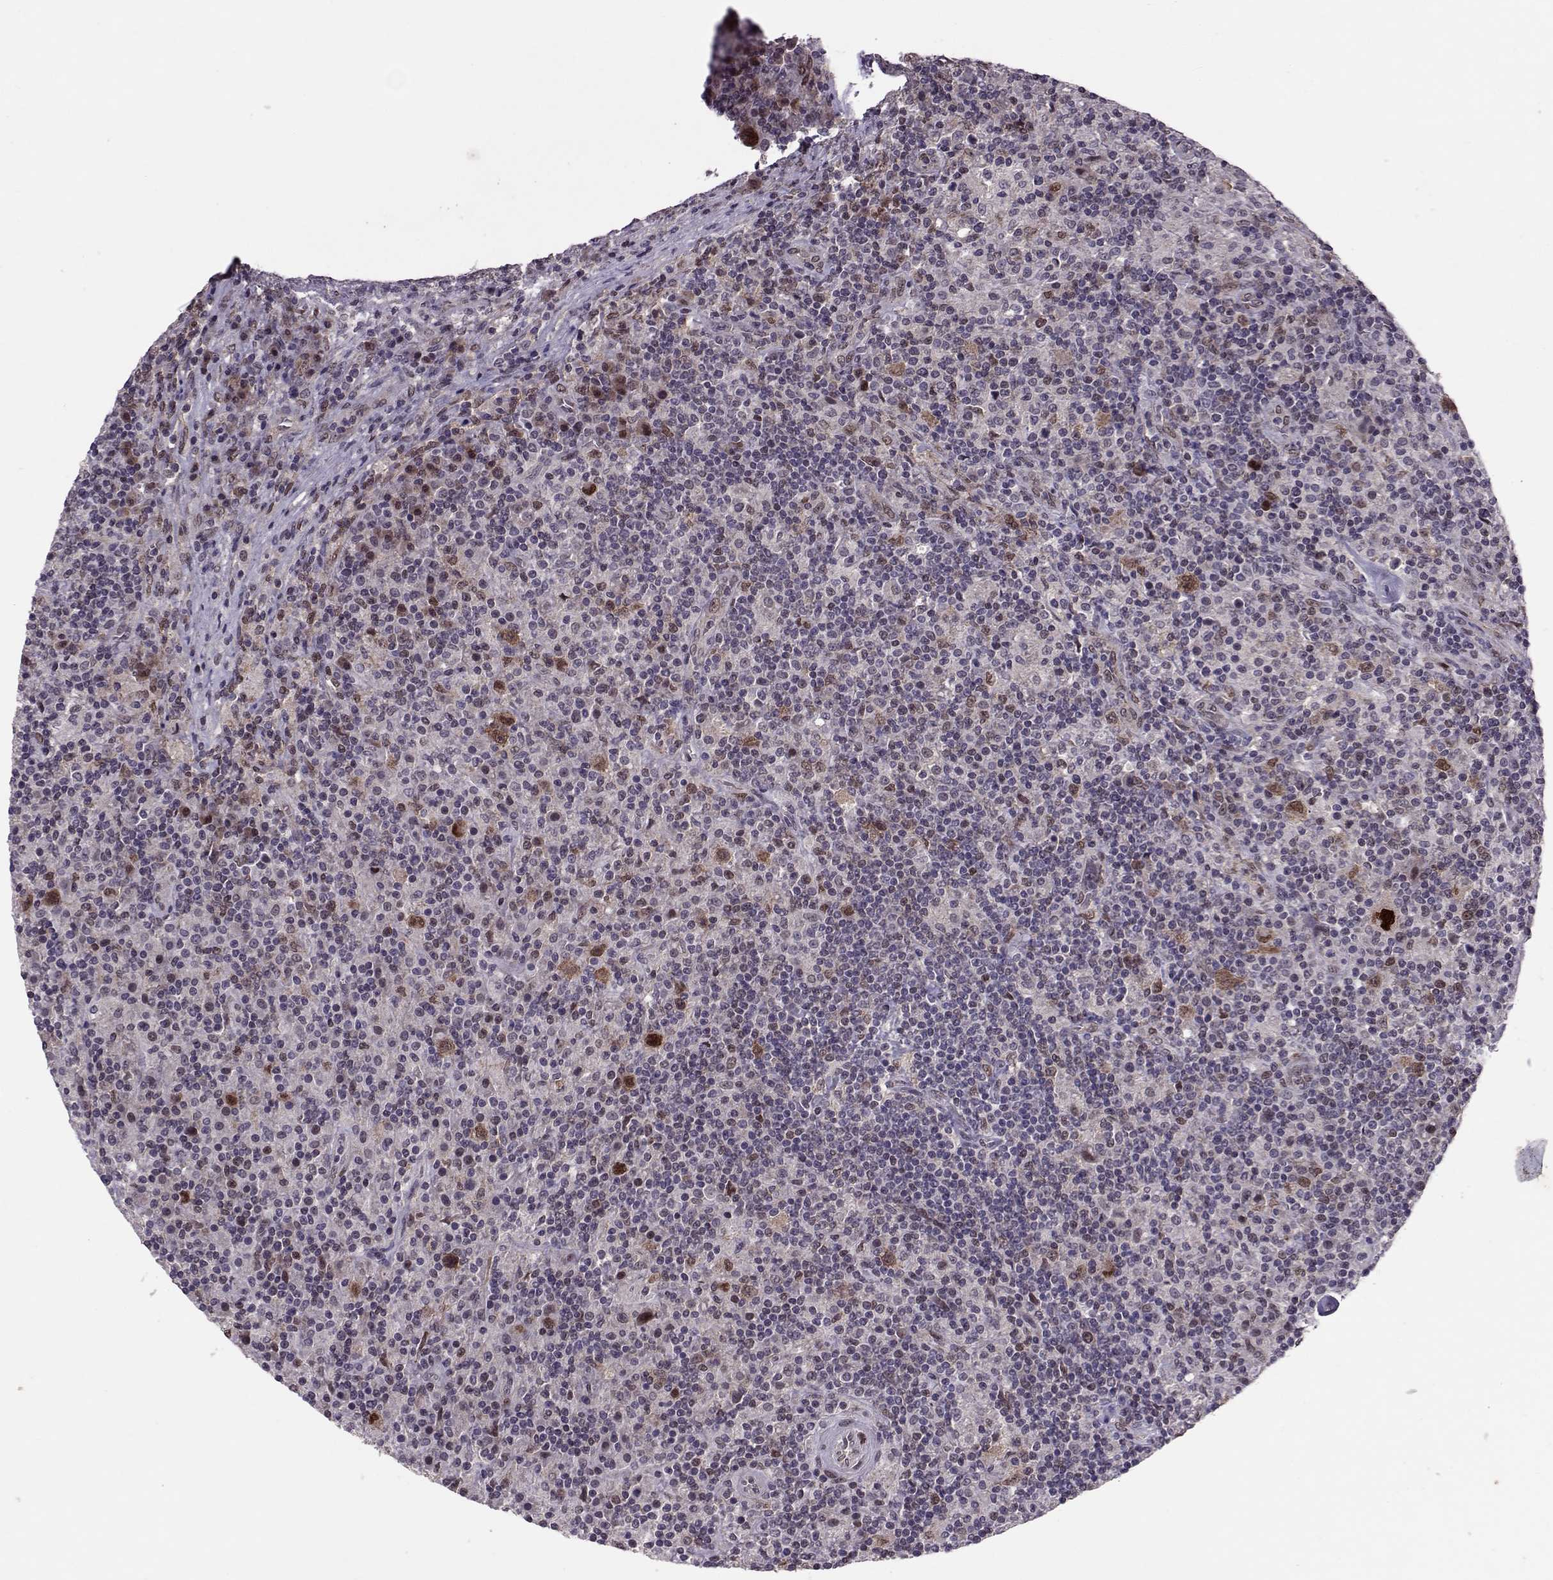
{"staining": {"intensity": "moderate", "quantity": "25%-75%", "location": "cytoplasmic/membranous,nuclear"}, "tissue": "lymphoma", "cell_type": "Tumor cells", "image_type": "cancer", "snomed": [{"axis": "morphology", "description": "Hodgkin's disease, NOS"}, {"axis": "topography", "description": "Lymph node"}], "caption": "Immunohistochemistry histopathology image of Hodgkin's disease stained for a protein (brown), which displays medium levels of moderate cytoplasmic/membranous and nuclear expression in approximately 25%-75% of tumor cells.", "gene": "CDK4", "patient": {"sex": "male", "age": 70}}